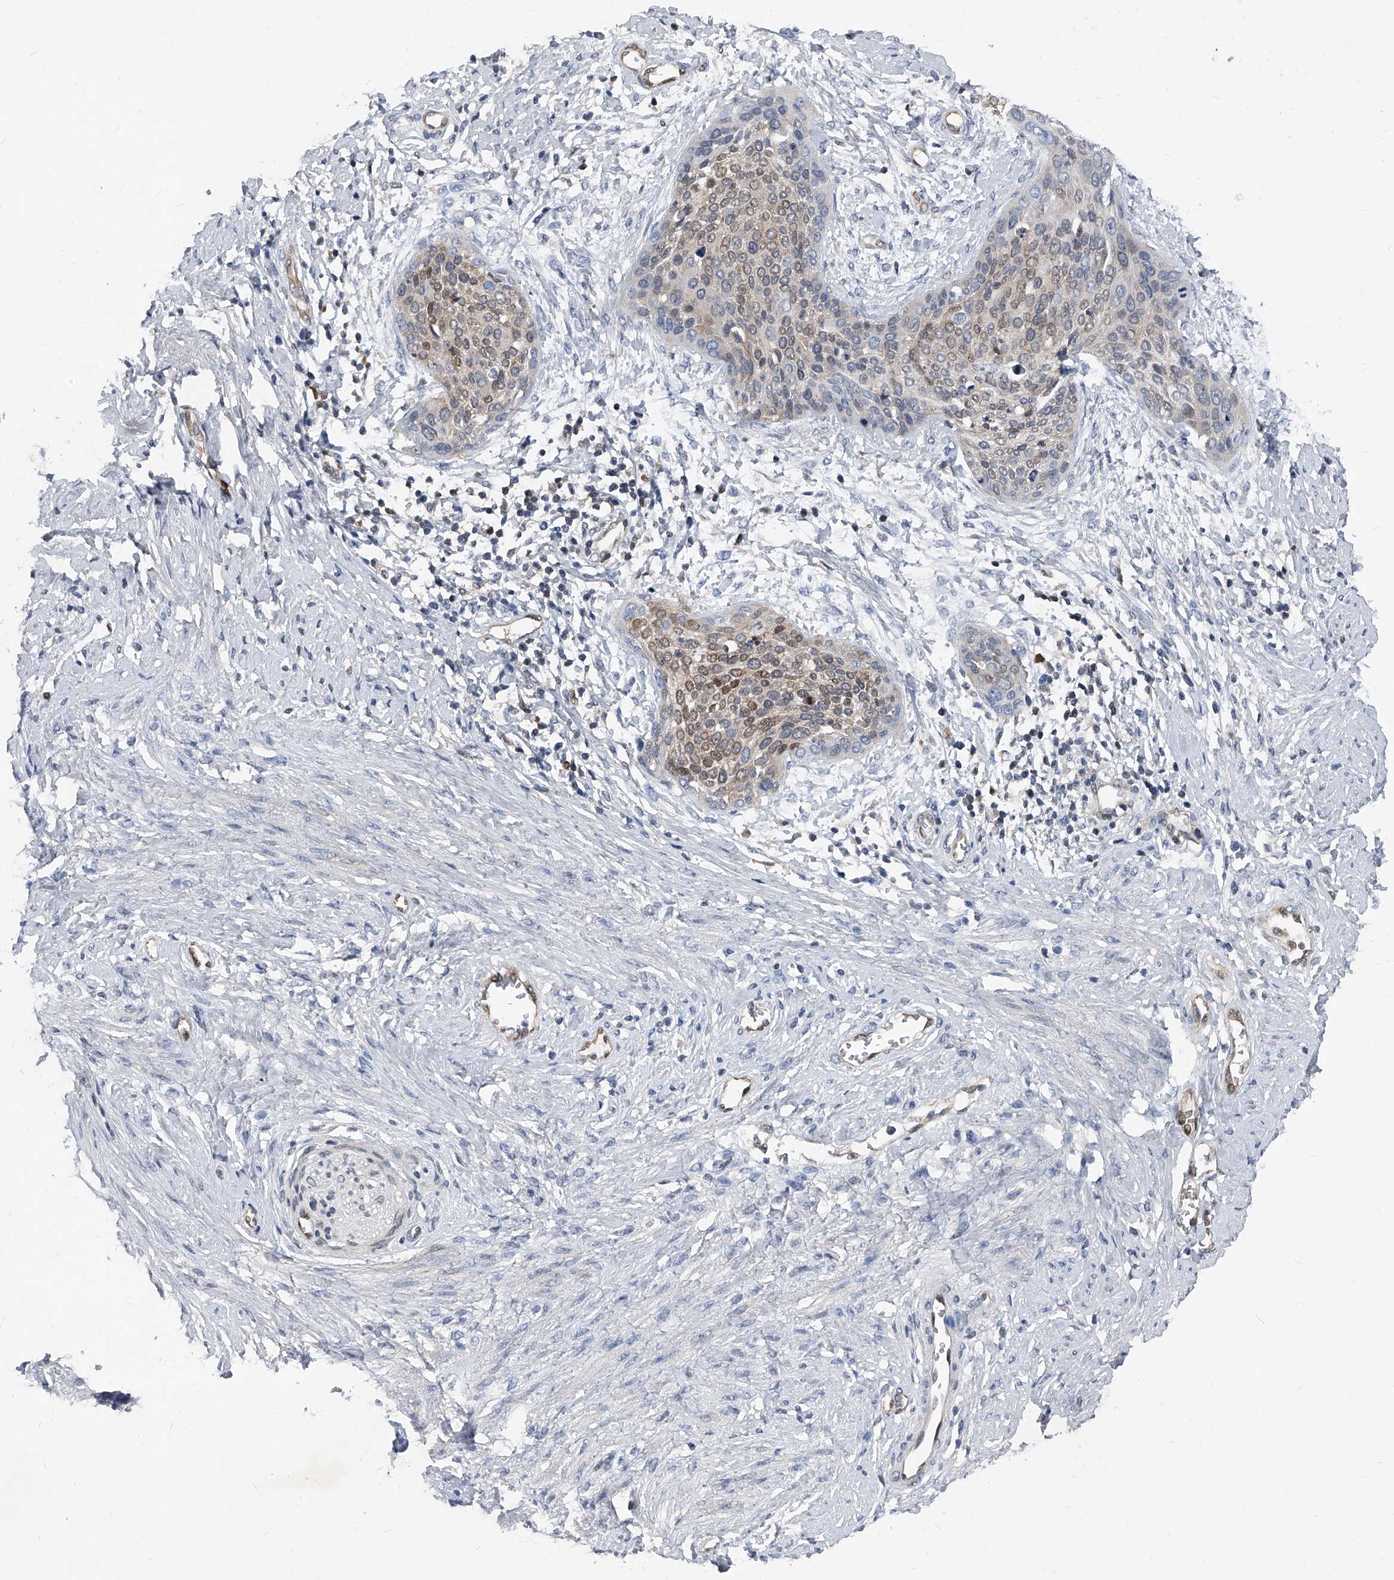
{"staining": {"intensity": "moderate", "quantity": "25%-75%", "location": "nuclear"}, "tissue": "cervical cancer", "cell_type": "Tumor cells", "image_type": "cancer", "snomed": [{"axis": "morphology", "description": "Squamous cell carcinoma, NOS"}, {"axis": "topography", "description": "Cervix"}], "caption": "IHC micrograph of cervical cancer (squamous cell carcinoma) stained for a protein (brown), which displays medium levels of moderate nuclear staining in approximately 25%-75% of tumor cells.", "gene": "MAP2K6", "patient": {"sex": "female", "age": 37}}